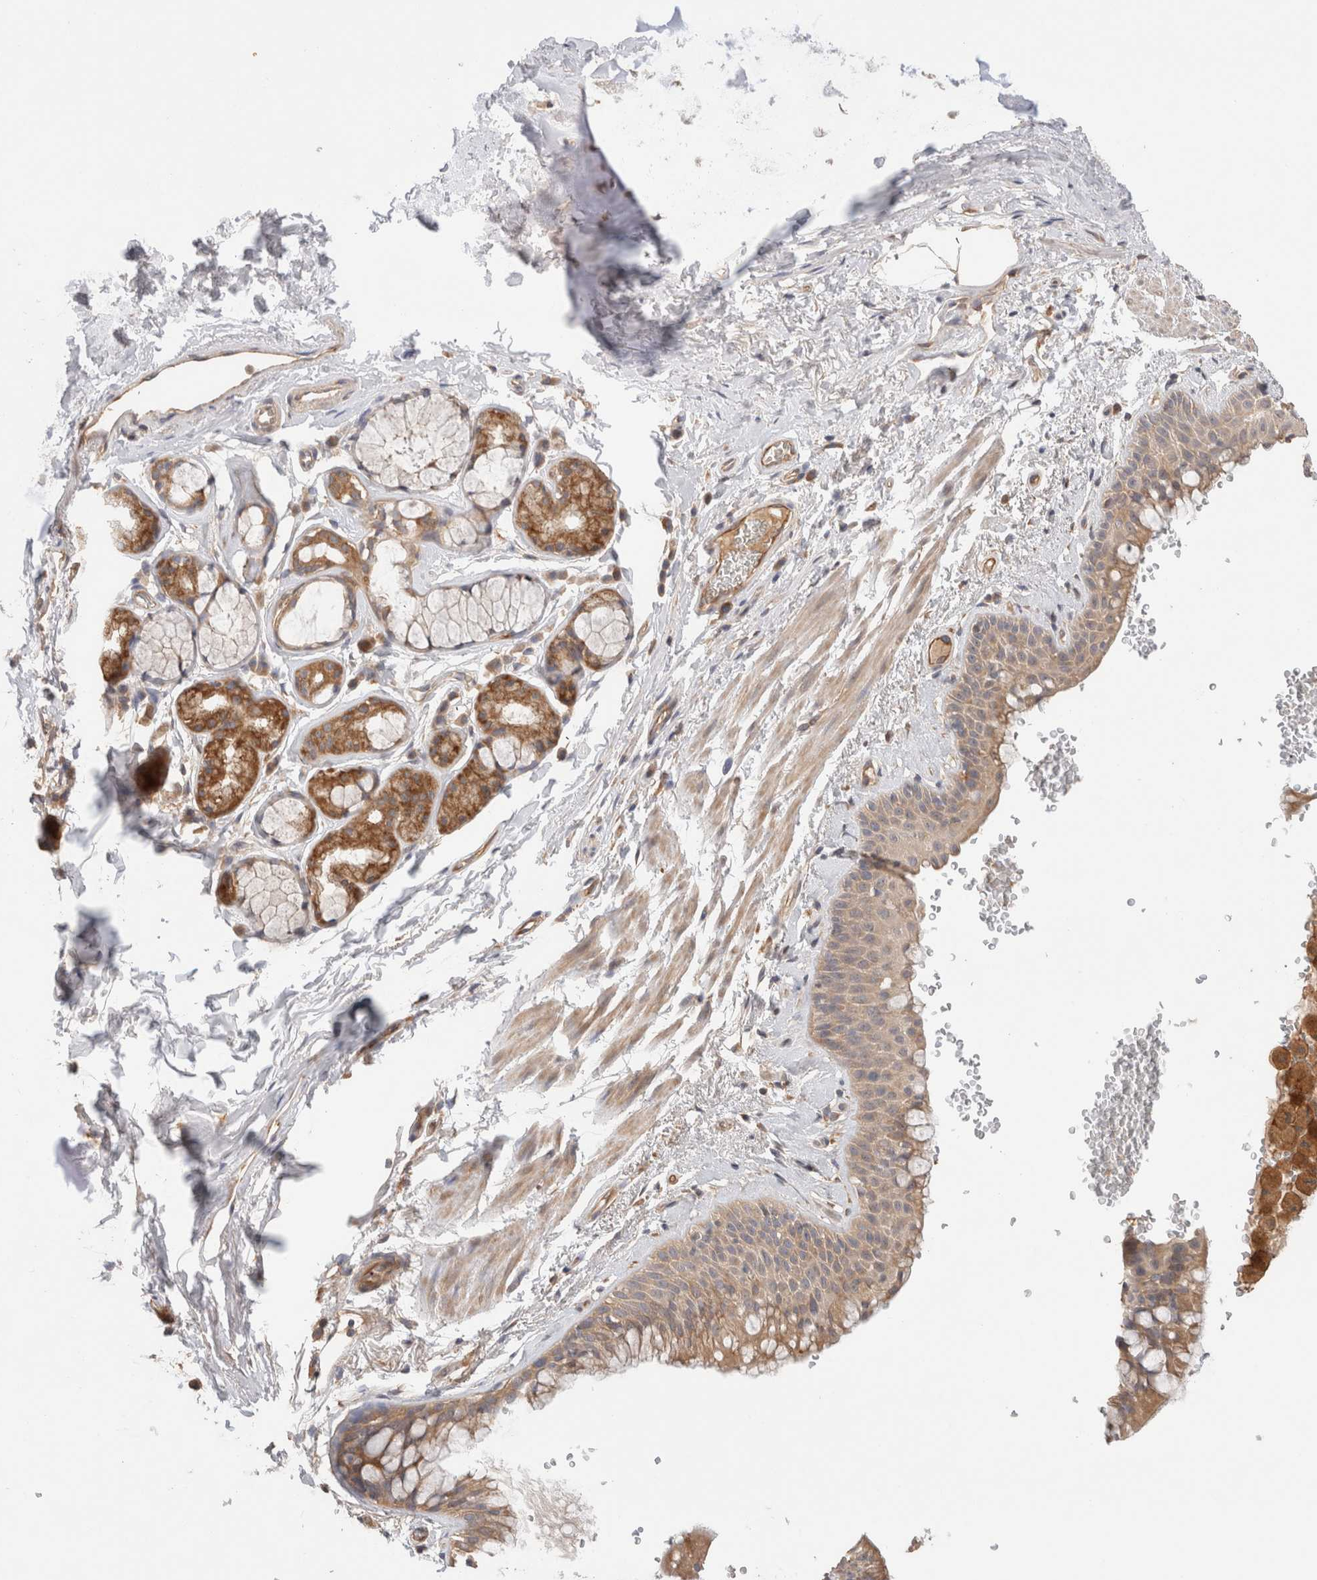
{"staining": {"intensity": "moderate", "quantity": ">75%", "location": "cytoplasmic/membranous"}, "tissue": "bronchus", "cell_type": "Respiratory epithelial cells", "image_type": "normal", "snomed": [{"axis": "morphology", "description": "Normal tissue, NOS"}, {"axis": "topography", "description": "Cartilage tissue"}, {"axis": "topography", "description": "Bronchus"}], "caption": "IHC (DAB (3,3'-diaminobenzidine)) staining of benign bronchus demonstrates moderate cytoplasmic/membranous protein positivity in approximately >75% of respiratory epithelial cells.", "gene": "C8orf44", "patient": {"sex": "female", "age": 53}}